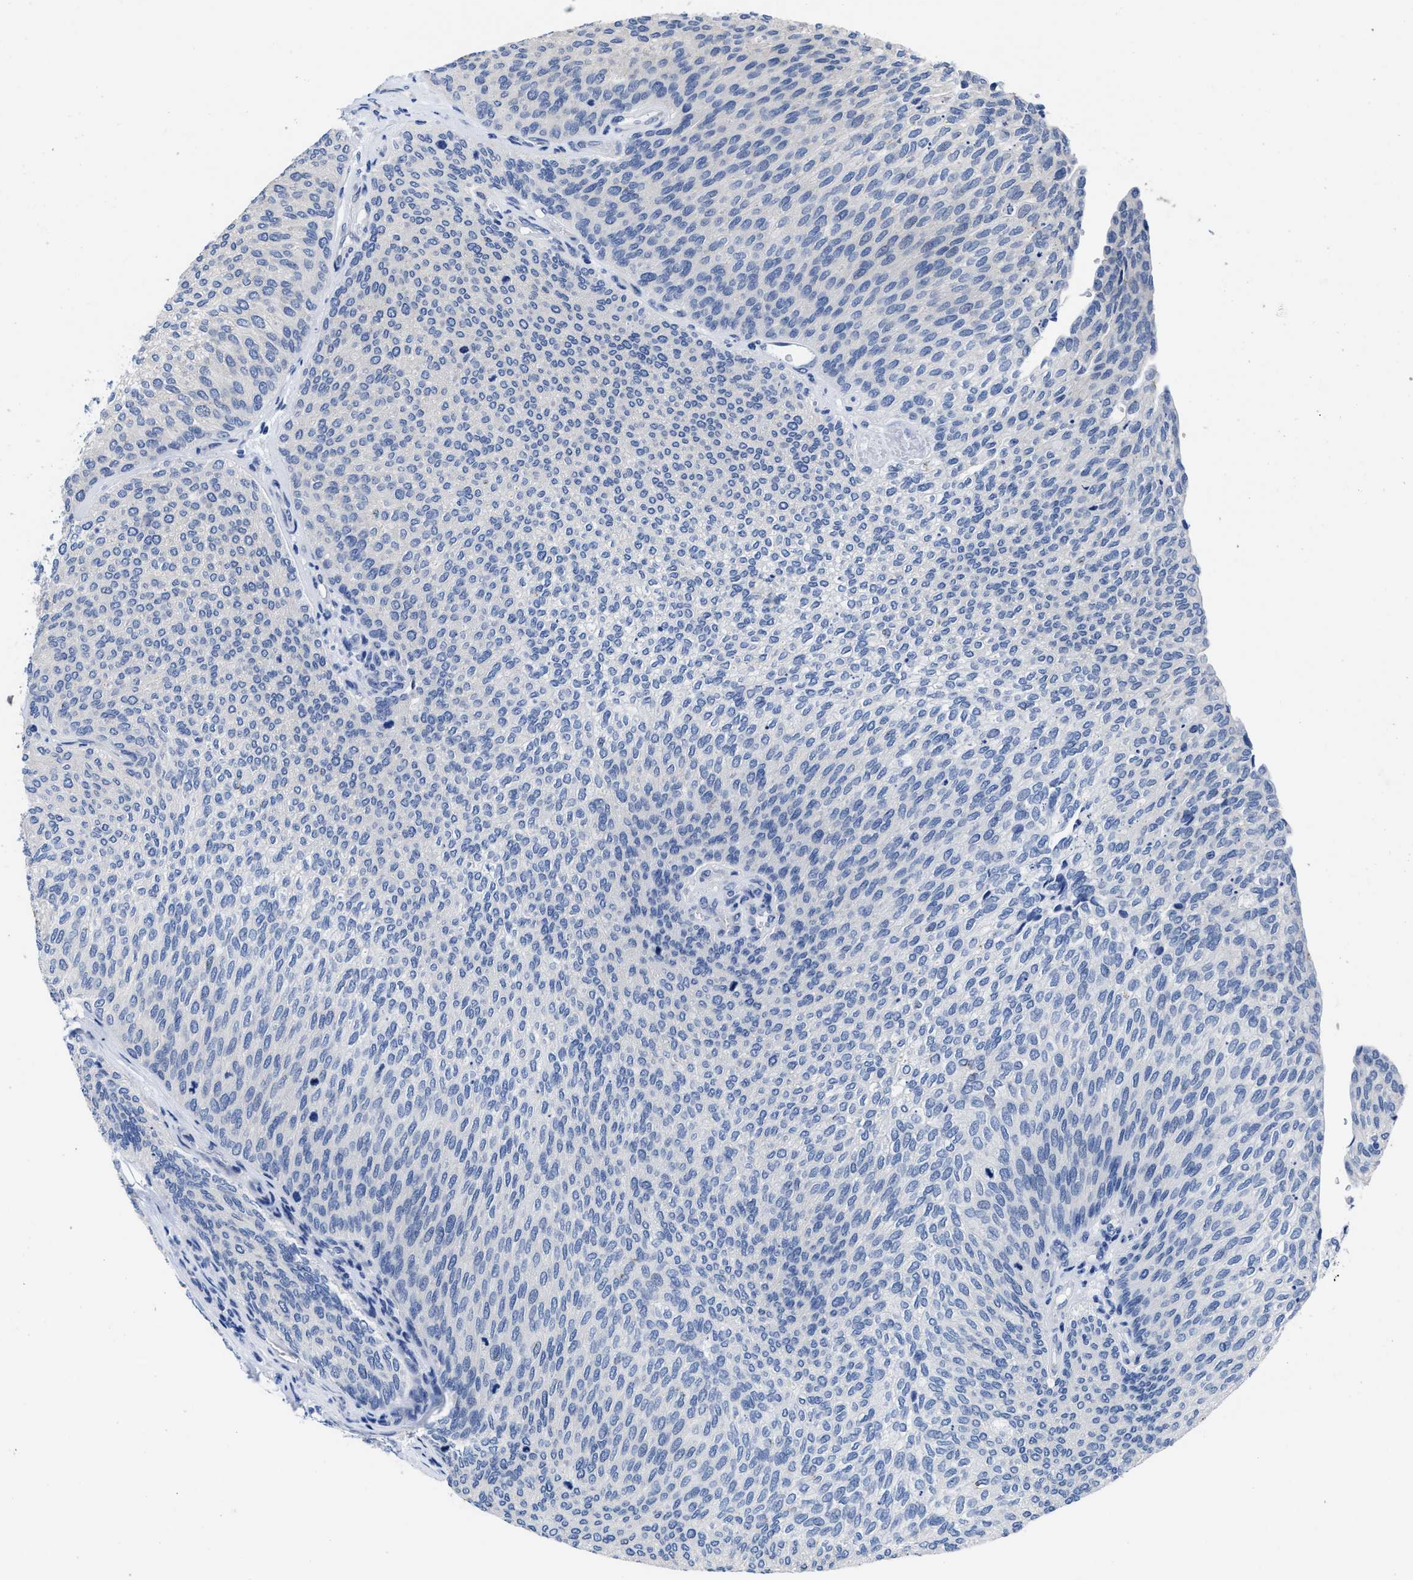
{"staining": {"intensity": "negative", "quantity": "none", "location": "none"}, "tissue": "urothelial cancer", "cell_type": "Tumor cells", "image_type": "cancer", "snomed": [{"axis": "morphology", "description": "Urothelial carcinoma, Low grade"}, {"axis": "topography", "description": "Urinary bladder"}], "caption": "The micrograph shows no significant positivity in tumor cells of low-grade urothelial carcinoma.", "gene": "HOOK1", "patient": {"sex": "female", "age": 79}}